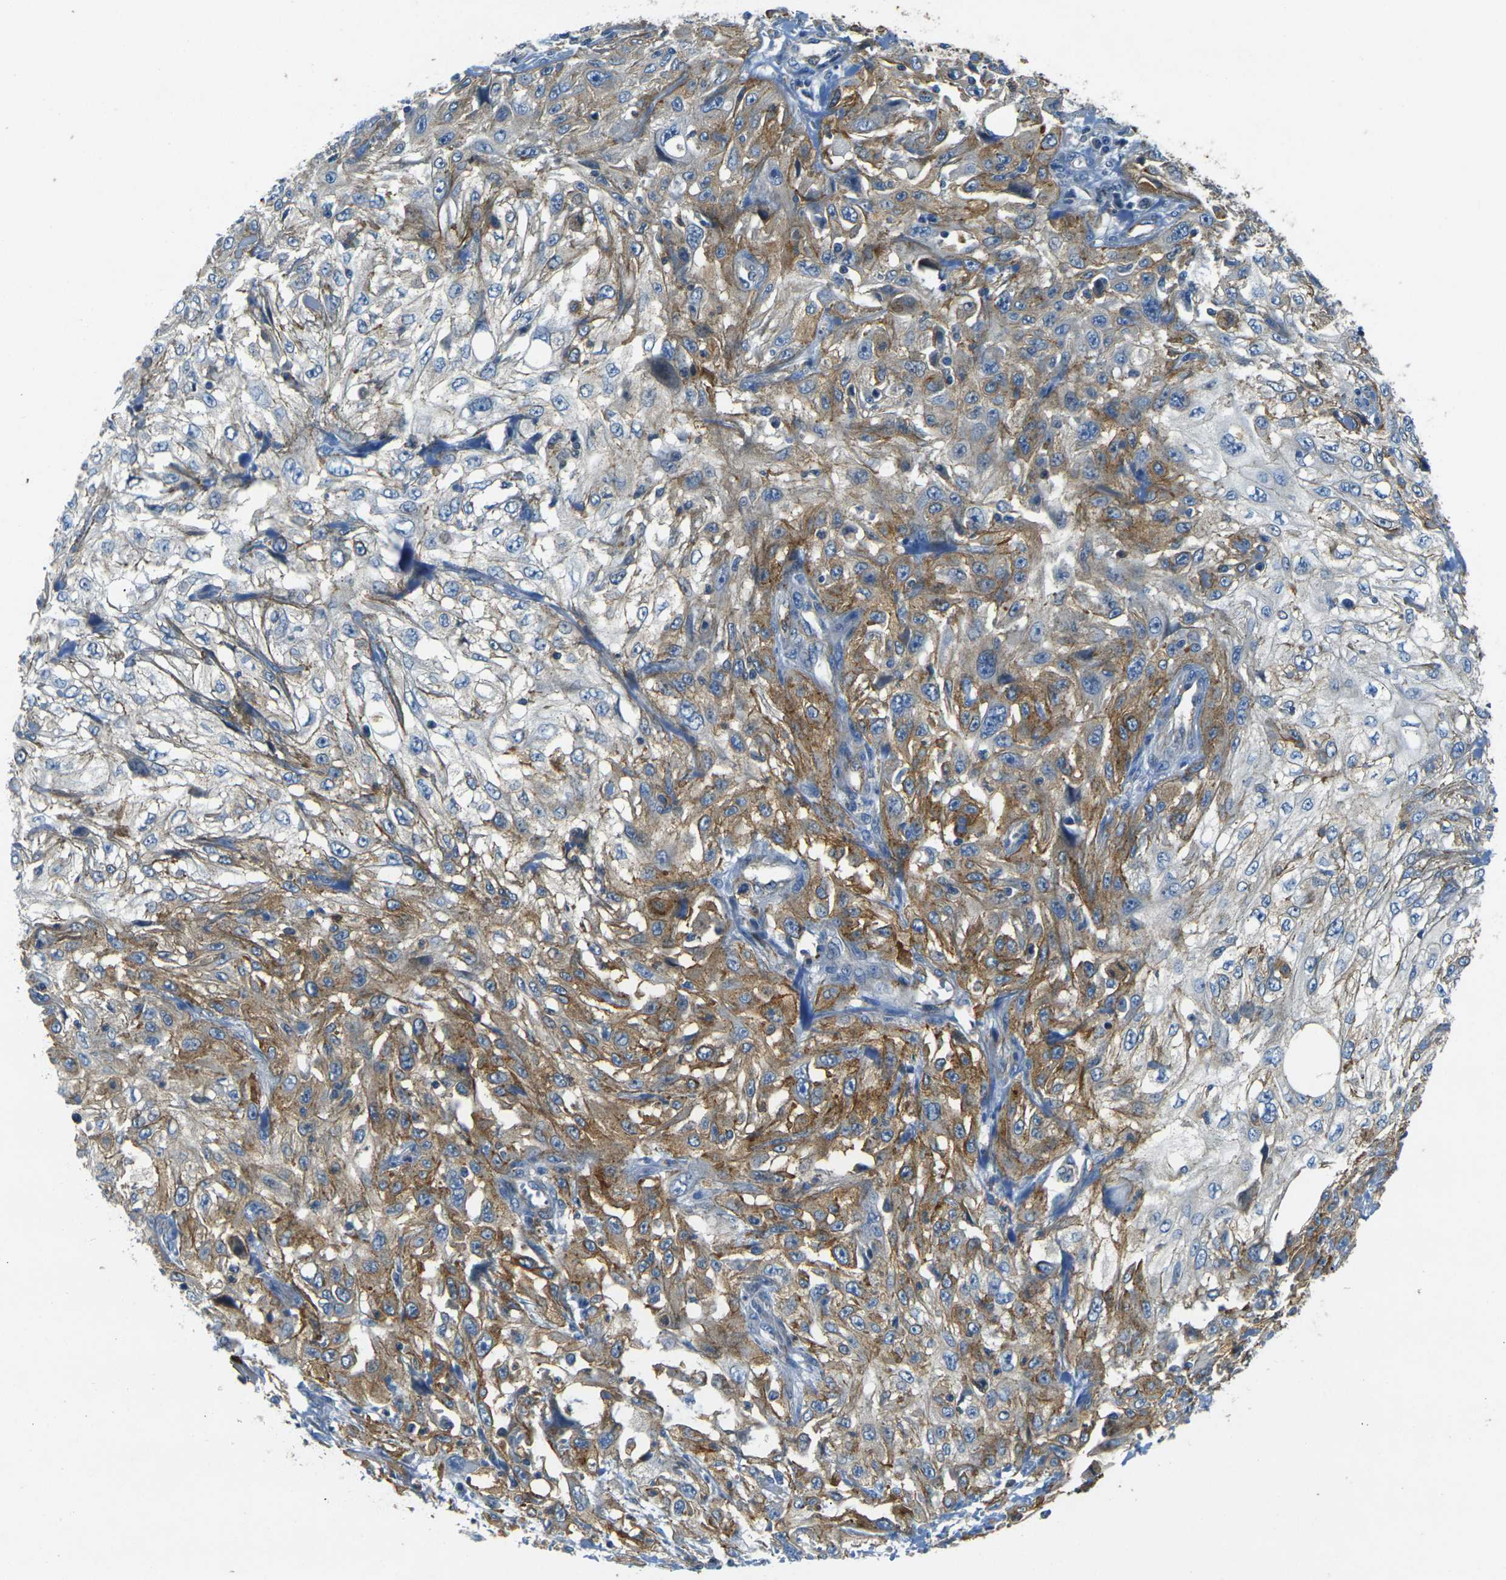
{"staining": {"intensity": "moderate", "quantity": "25%-75%", "location": "cytoplasmic/membranous"}, "tissue": "skin cancer", "cell_type": "Tumor cells", "image_type": "cancer", "snomed": [{"axis": "morphology", "description": "Squamous cell carcinoma, NOS"}, {"axis": "topography", "description": "Skin"}], "caption": "Brown immunohistochemical staining in skin cancer displays moderate cytoplasmic/membranous positivity in approximately 25%-75% of tumor cells.", "gene": "EPHA7", "patient": {"sex": "male", "age": 75}}